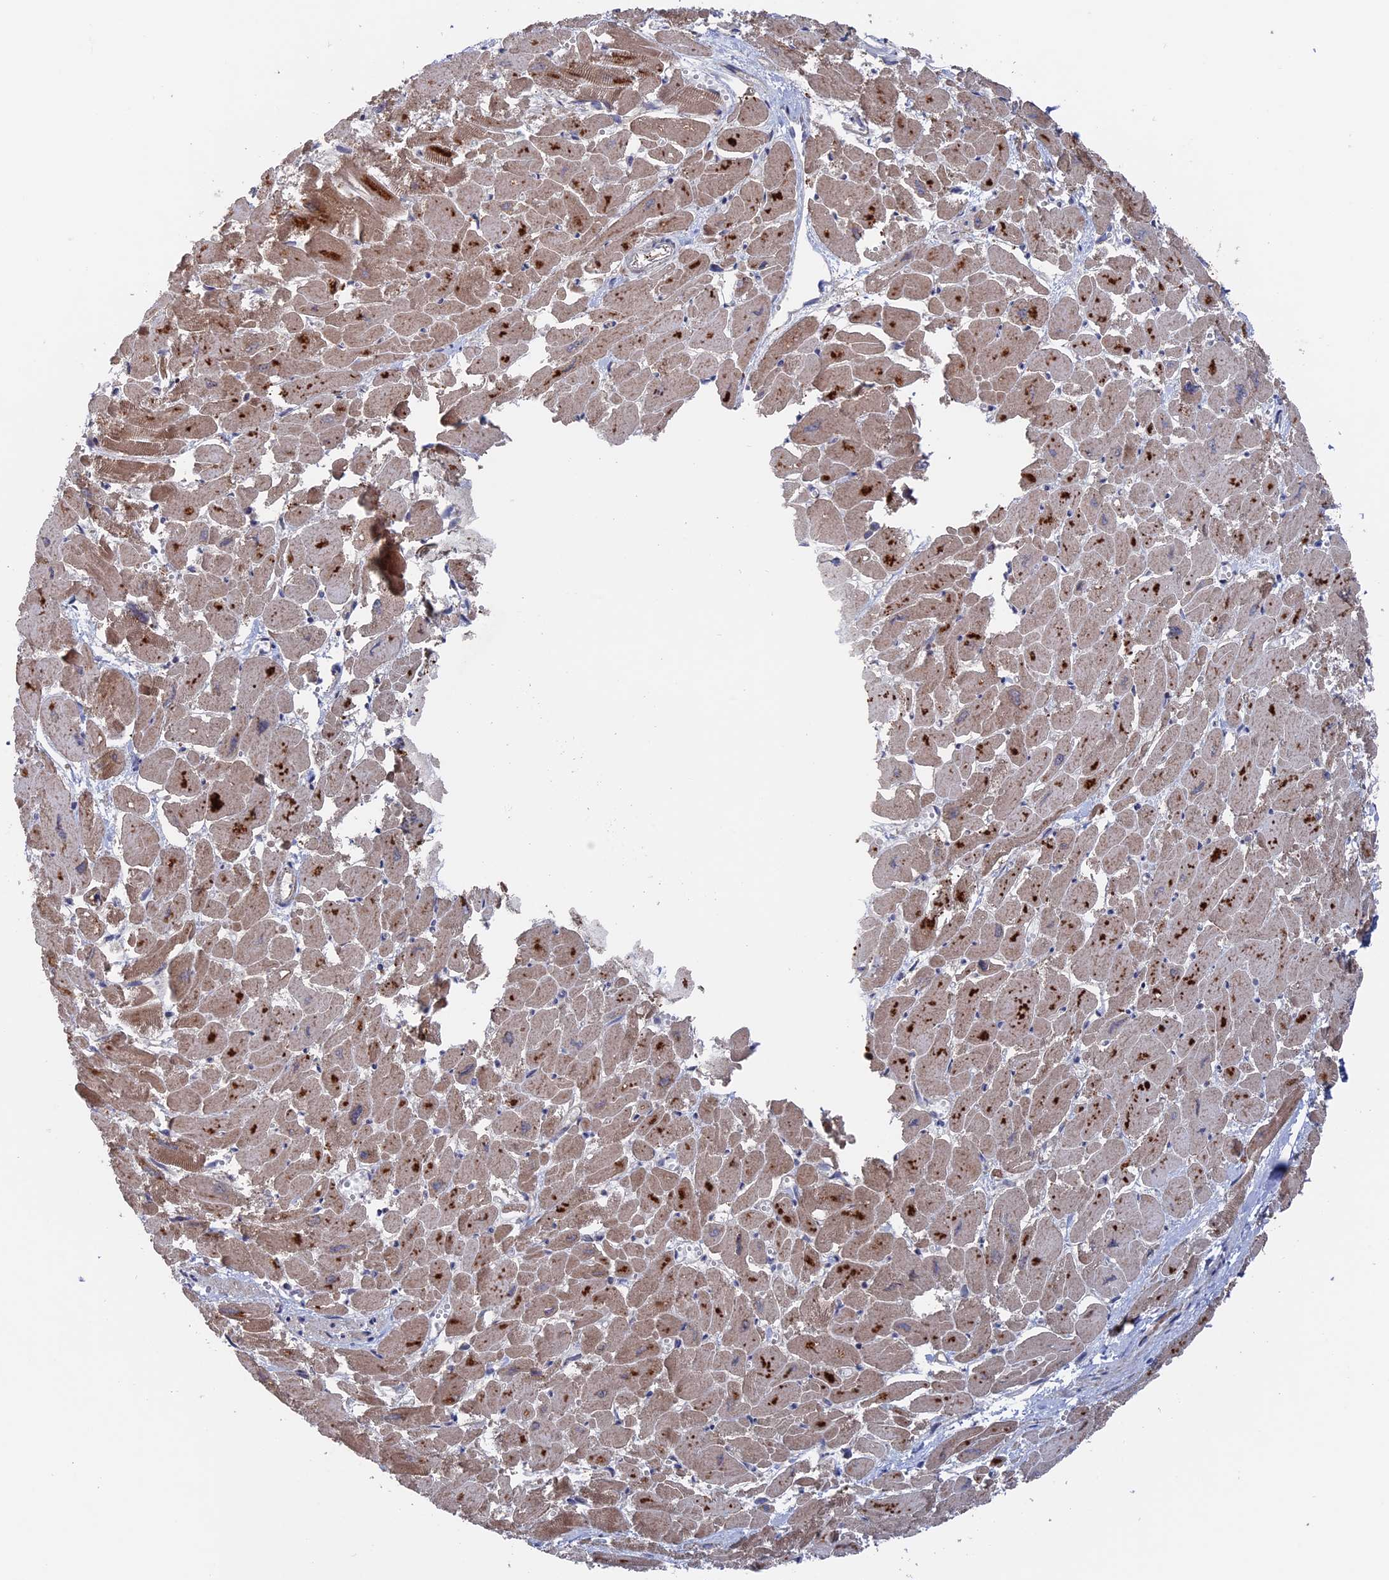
{"staining": {"intensity": "moderate", "quantity": "25%-75%", "location": "cytoplasmic/membranous"}, "tissue": "heart muscle", "cell_type": "Cardiomyocytes", "image_type": "normal", "snomed": [{"axis": "morphology", "description": "Normal tissue, NOS"}, {"axis": "topography", "description": "Heart"}], "caption": "Moderate cytoplasmic/membranous protein staining is identified in approximately 25%-75% of cardiomyocytes in heart muscle. Immunohistochemistry (ihc) stains the protein in brown and the nuclei are stained blue.", "gene": "PLA2G15", "patient": {"sex": "male", "age": 54}}